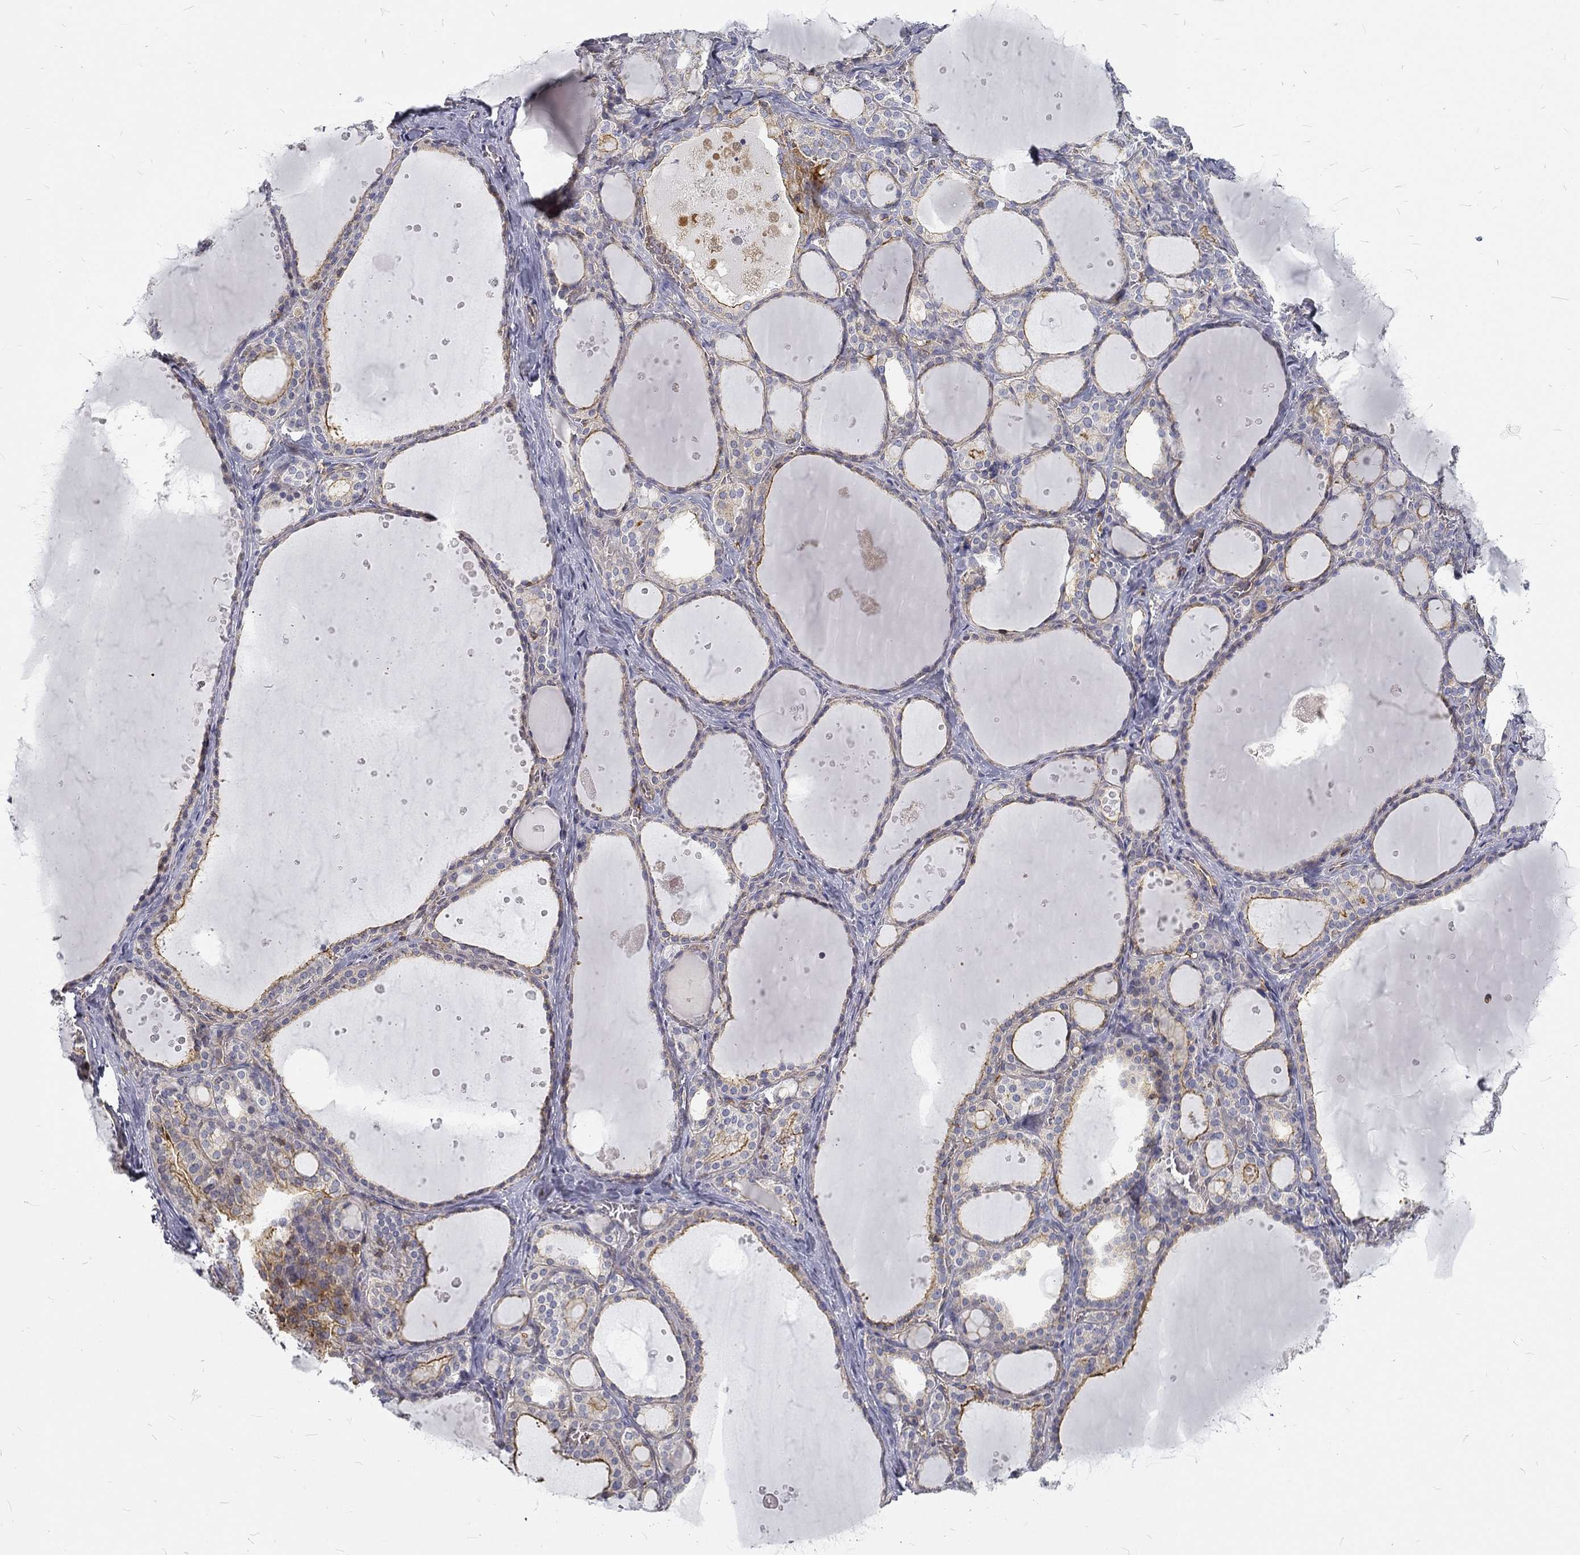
{"staining": {"intensity": "moderate", "quantity": "<25%", "location": "cytoplasmic/membranous"}, "tissue": "thyroid gland", "cell_type": "Glandular cells", "image_type": "normal", "snomed": [{"axis": "morphology", "description": "Normal tissue, NOS"}, {"axis": "topography", "description": "Thyroid gland"}], "caption": "Benign thyroid gland was stained to show a protein in brown. There is low levels of moderate cytoplasmic/membranous staining in about <25% of glandular cells. The staining was performed using DAB, with brown indicating positive protein expression. Nuclei are stained blue with hematoxylin.", "gene": "MTMR11", "patient": {"sex": "male", "age": 63}}